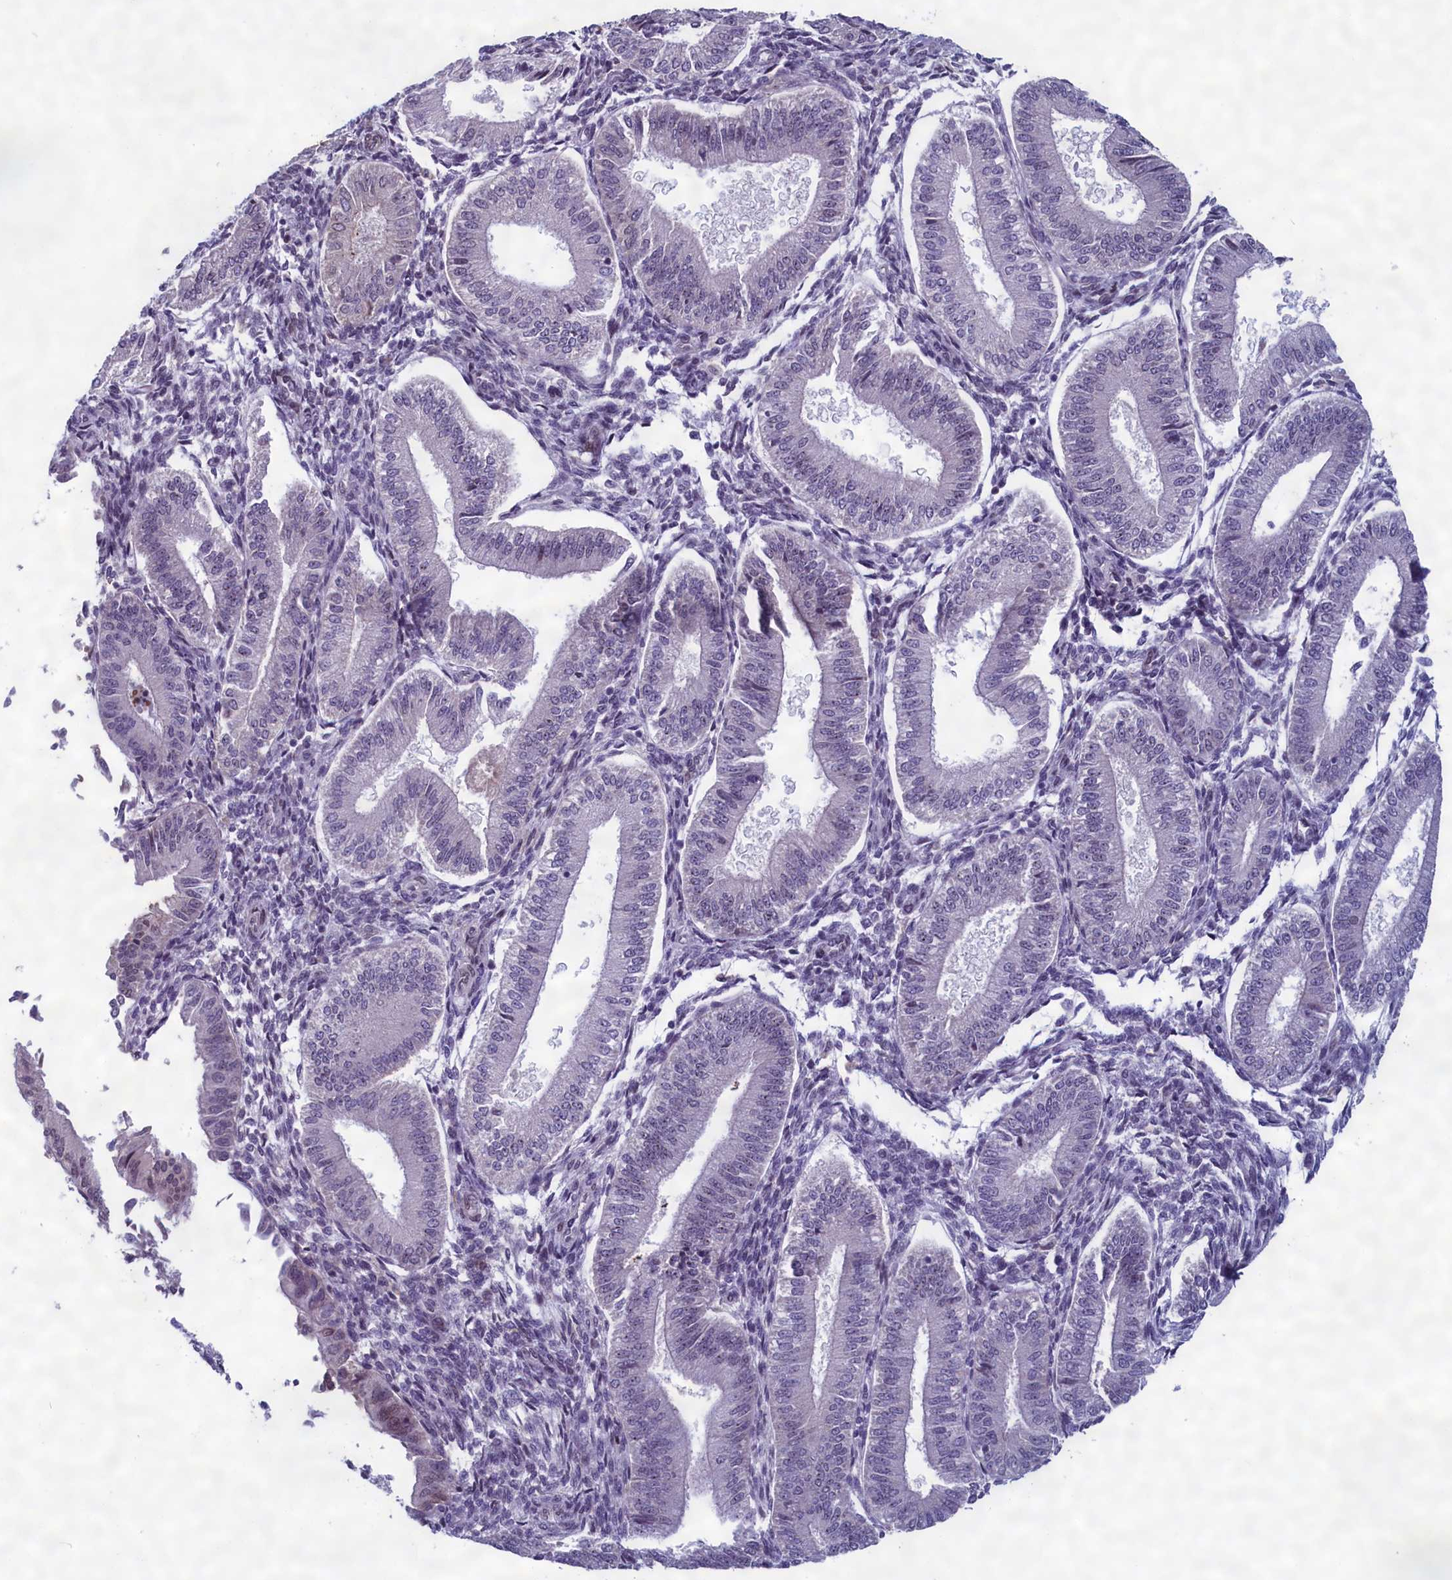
{"staining": {"intensity": "weak", "quantity": "<25%", "location": "nuclear"}, "tissue": "endometrium", "cell_type": "Cells in endometrial stroma", "image_type": "normal", "snomed": [{"axis": "morphology", "description": "Normal tissue, NOS"}, {"axis": "topography", "description": "Endometrium"}], "caption": "Immunohistochemistry (IHC) of unremarkable human endometrium shows no expression in cells in endometrial stroma. Brightfield microscopy of immunohistochemistry stained with DAB (3,3'-diaminobenzidine) (brown) and hematoxylin (blue), captured at high magnification.", "gene": "GPSM1", "patient": {"sex": "female", "age": 39}}